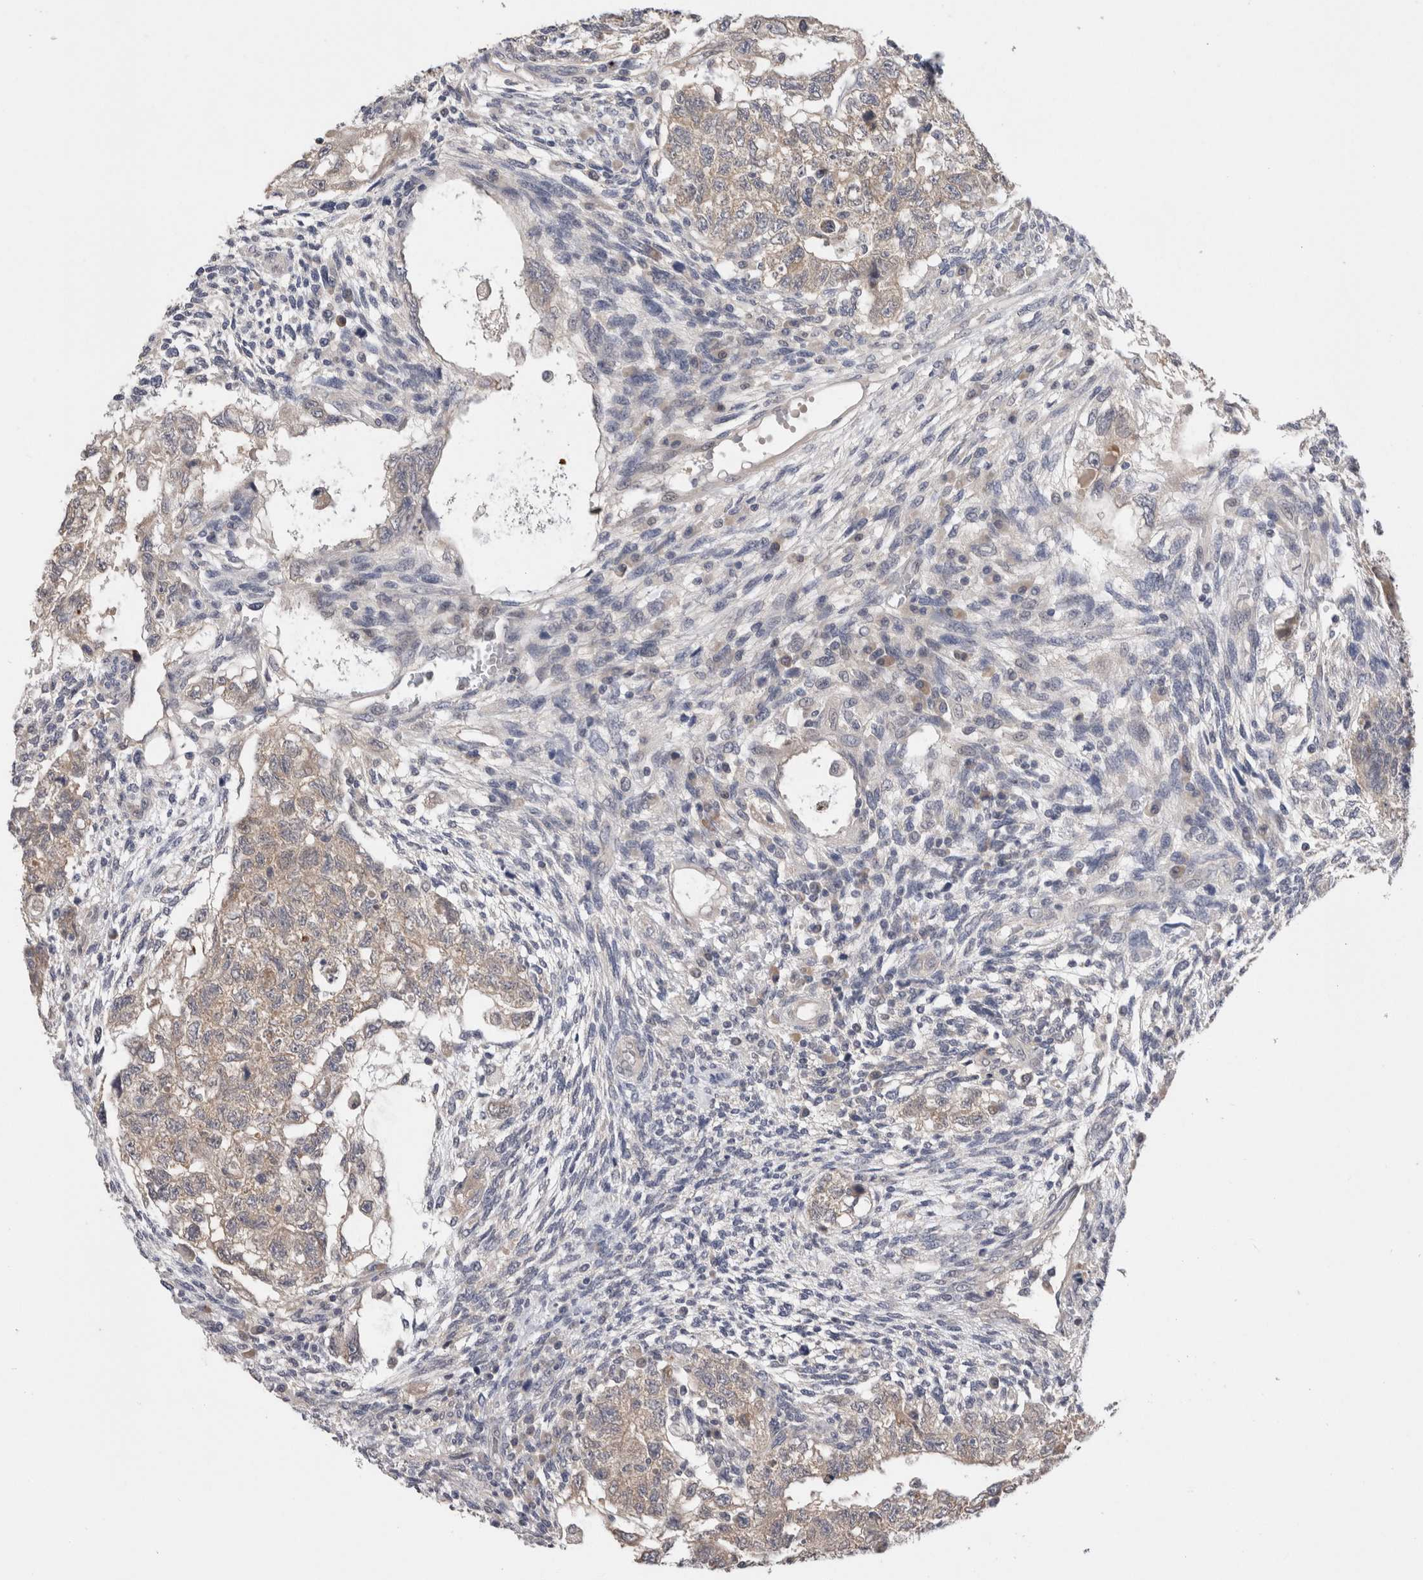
{"staining": {"intensity": "weak", "quantity": ">75%", "location": "cytoplasmic/membranous"}, "tissue": "testis cancer", "cell_type": "Tumor cells", "image_type": "cancer", "snomed": [{"axis": "morphology", "description": "Normal tissue, NOS"}, {"axis": "morphology", "description": "Carcinoma, Embryonal, NOS"}, {"axis": "topography", "description": "Testis"}], "caption": "The image demonstrates a brown stain indicating the presence of a protein in the cytoplasmic/membranous of tumor cells in testis embryonal carcinoma.", "gene": "CRYBG1", "patient": {"sex": "male", "age": 36}}